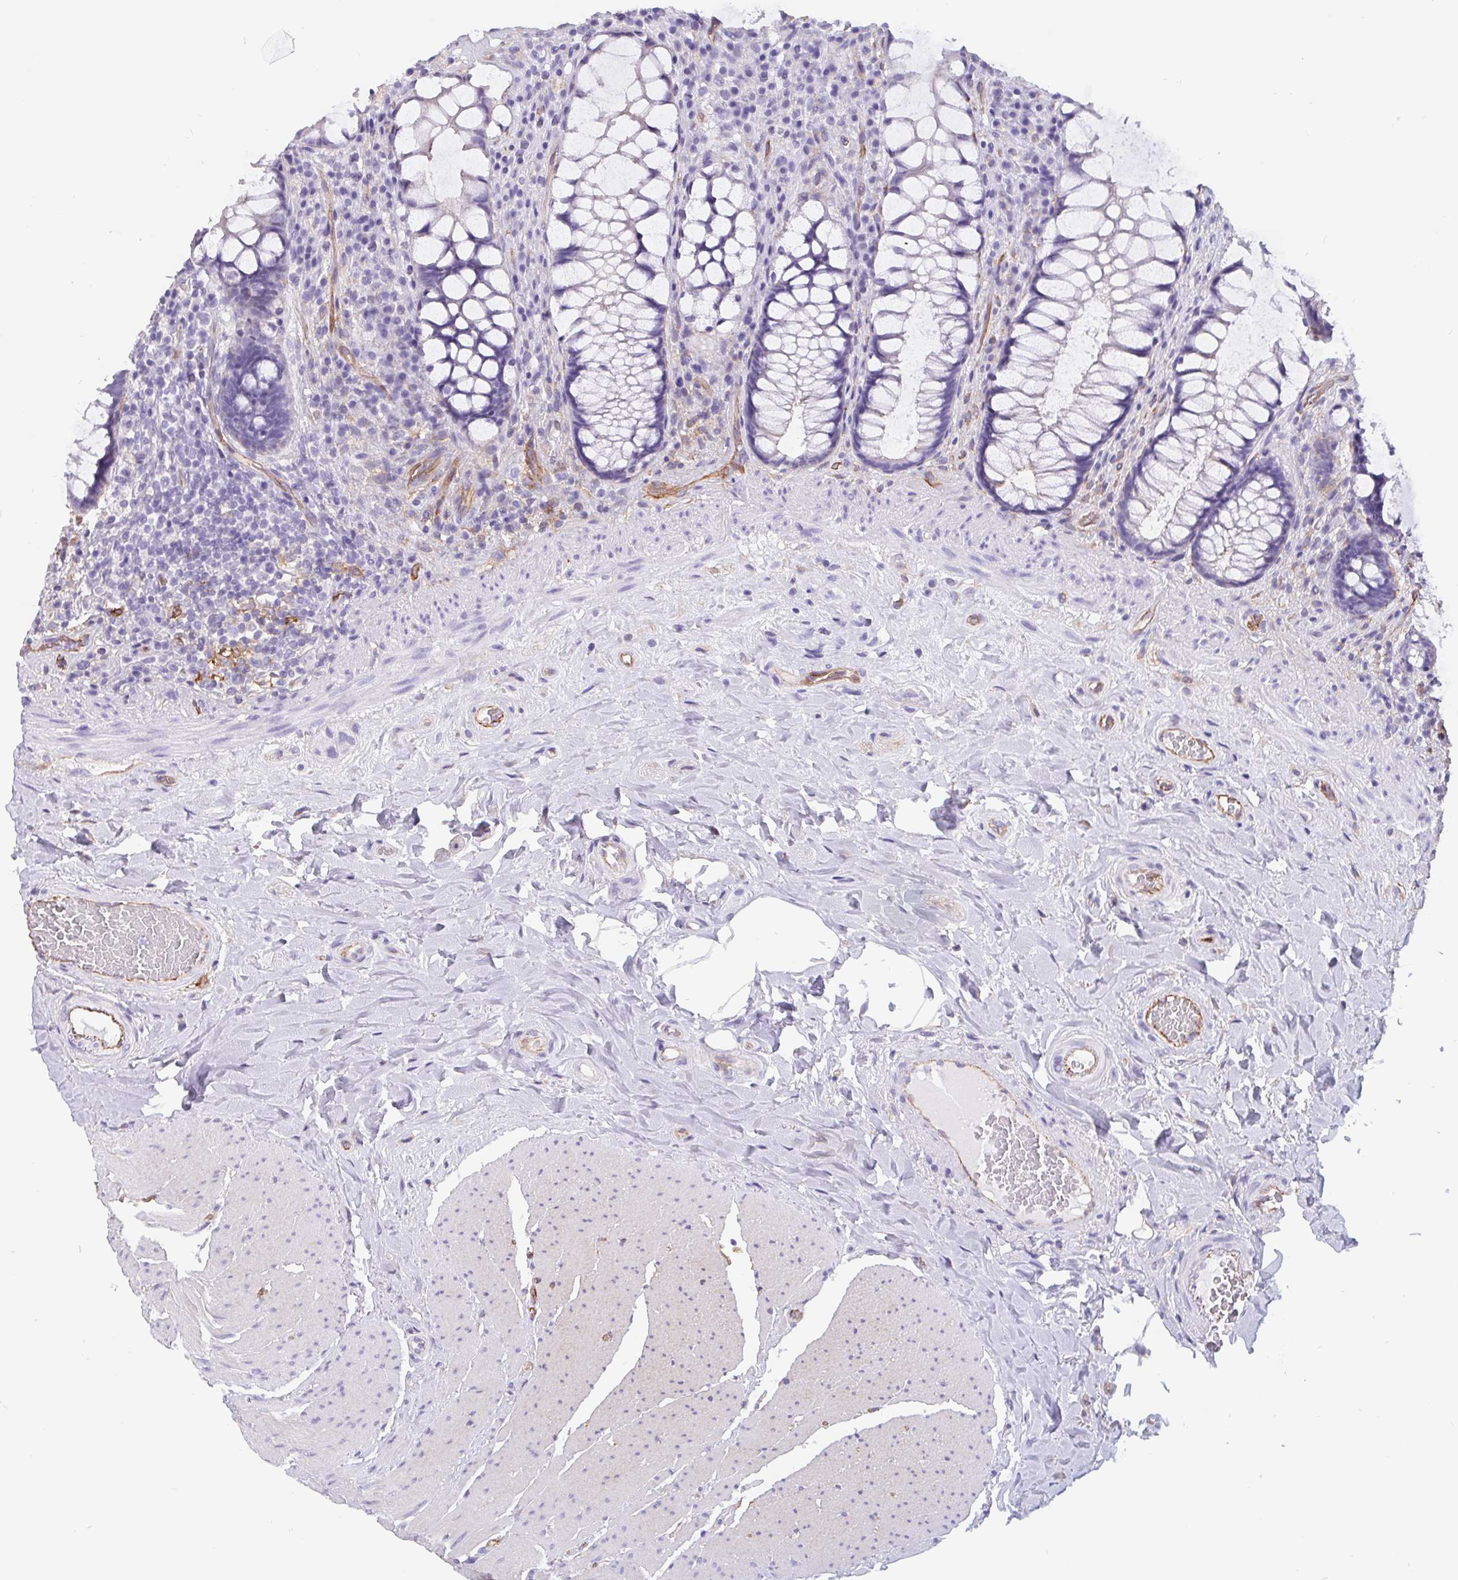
{"staining": {"intensity": "negative", "quantity": "none", "location": "none"}, "tissue": "rectum", "cell_type": "Glandular cells", "image_type": "normal", "snomed": [{"axis": "morphology", "description": "Normal tissue, NOS"}, {"axis": "topography", "description": "Rectum"}], "caption": "An immunohistochemistry (IHC) photomicrograph of unremarkable rectum is shown. There is no staining in glandular cells of rectum. The staining is performed using DAB (3,3'-diaminobenzidine) brown chromogen with nuclei counter-stained in using hematoxylin.", "gene": "LIMCH1", "patient": {"sex": "female", "age": 58}}